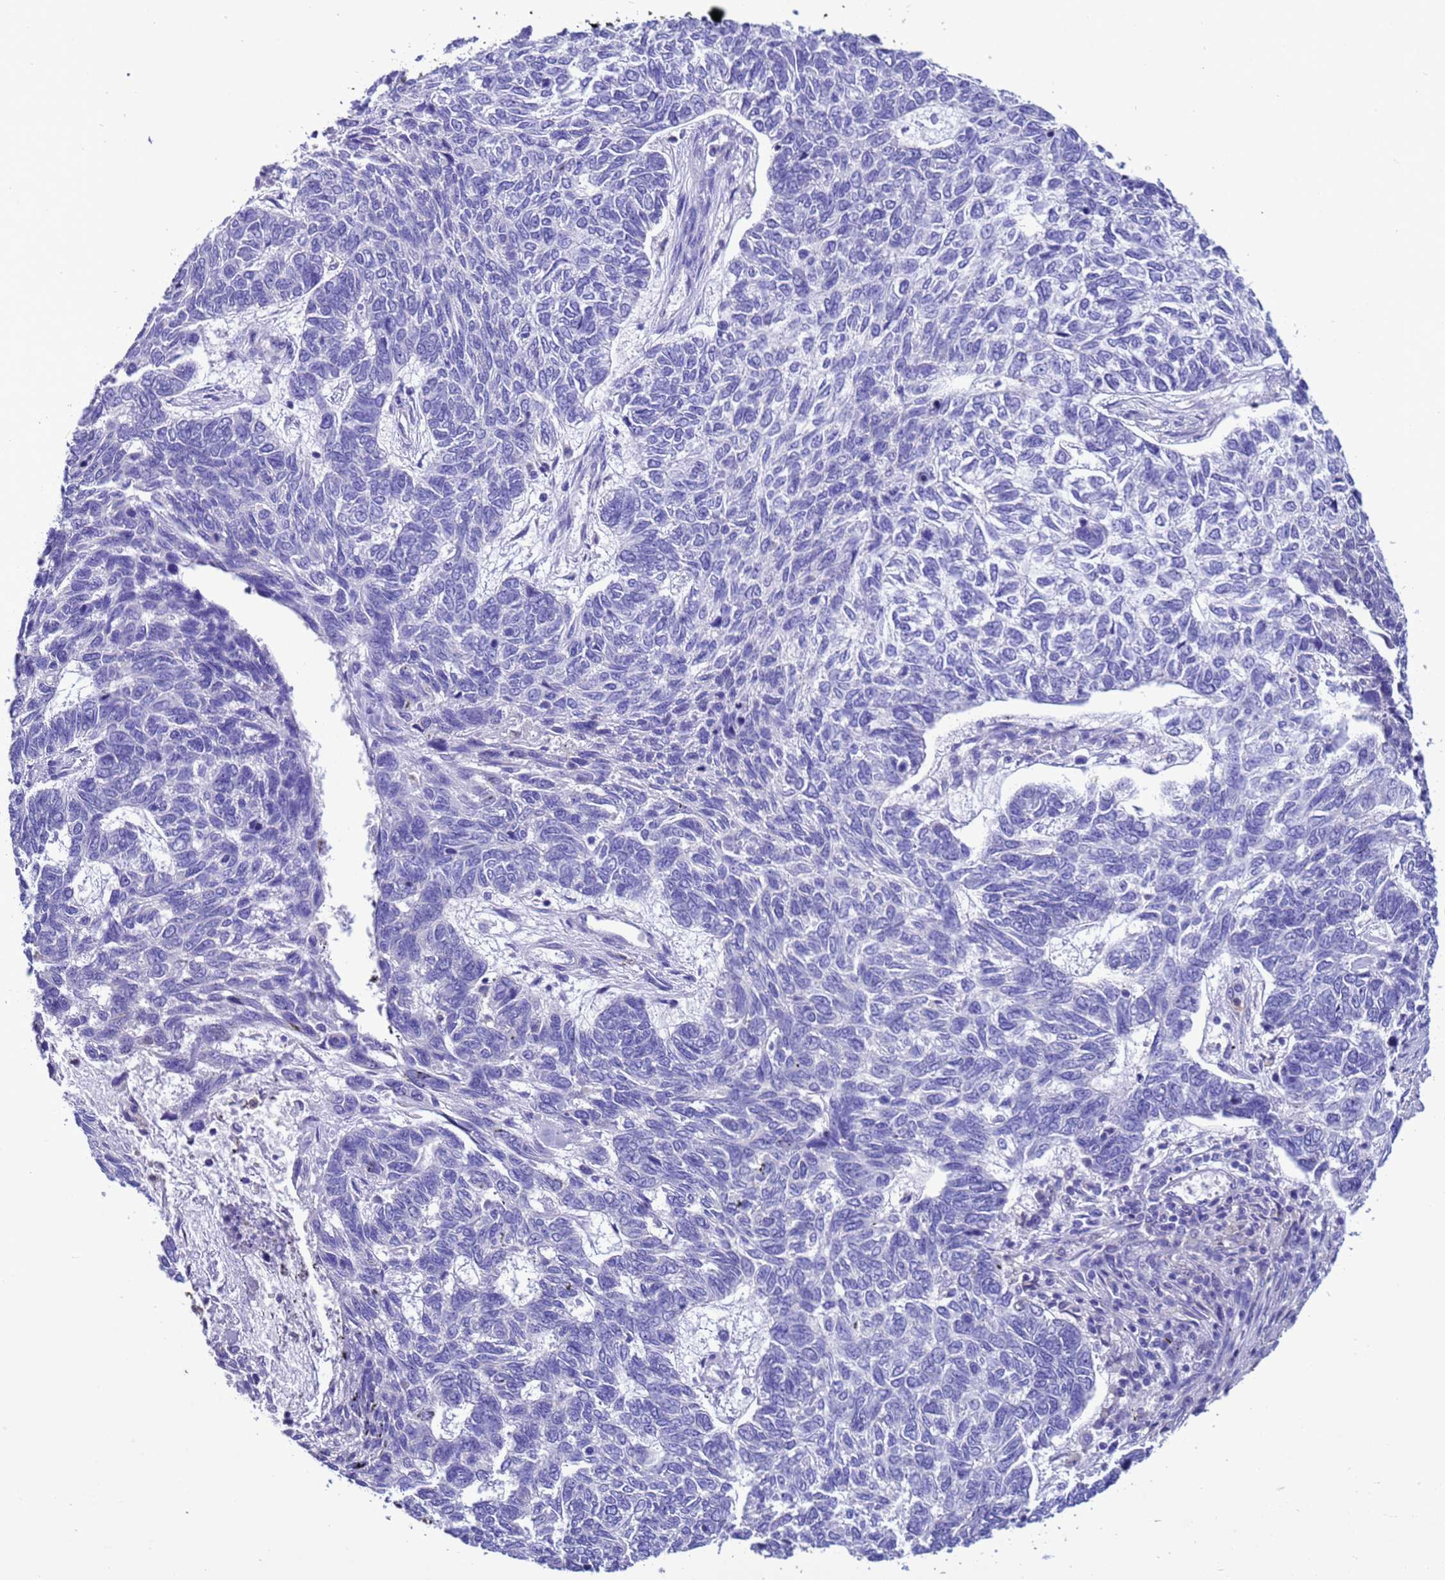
{"staining": {"intensity": "negative", "quantity": "none", "location": "none"}, "tissue": "skin cancer", "cell_type": "Tumor cells", "image_type": "cancer", "snomed": [{"axis": "morphology", "description": "Basal cell carcinoma"}, {"axis": "topography", "description": "Skin"}], "caption": "High magnification brightfield microscopy of skin cancer stained with DAB (3,3'-diaminobenzidine) (brown) and counterstained with hematoxylin (blue): tumor cells show no significant staining.", "gene": "KICS2", "patient": {"sex": "female", "age": 65}}